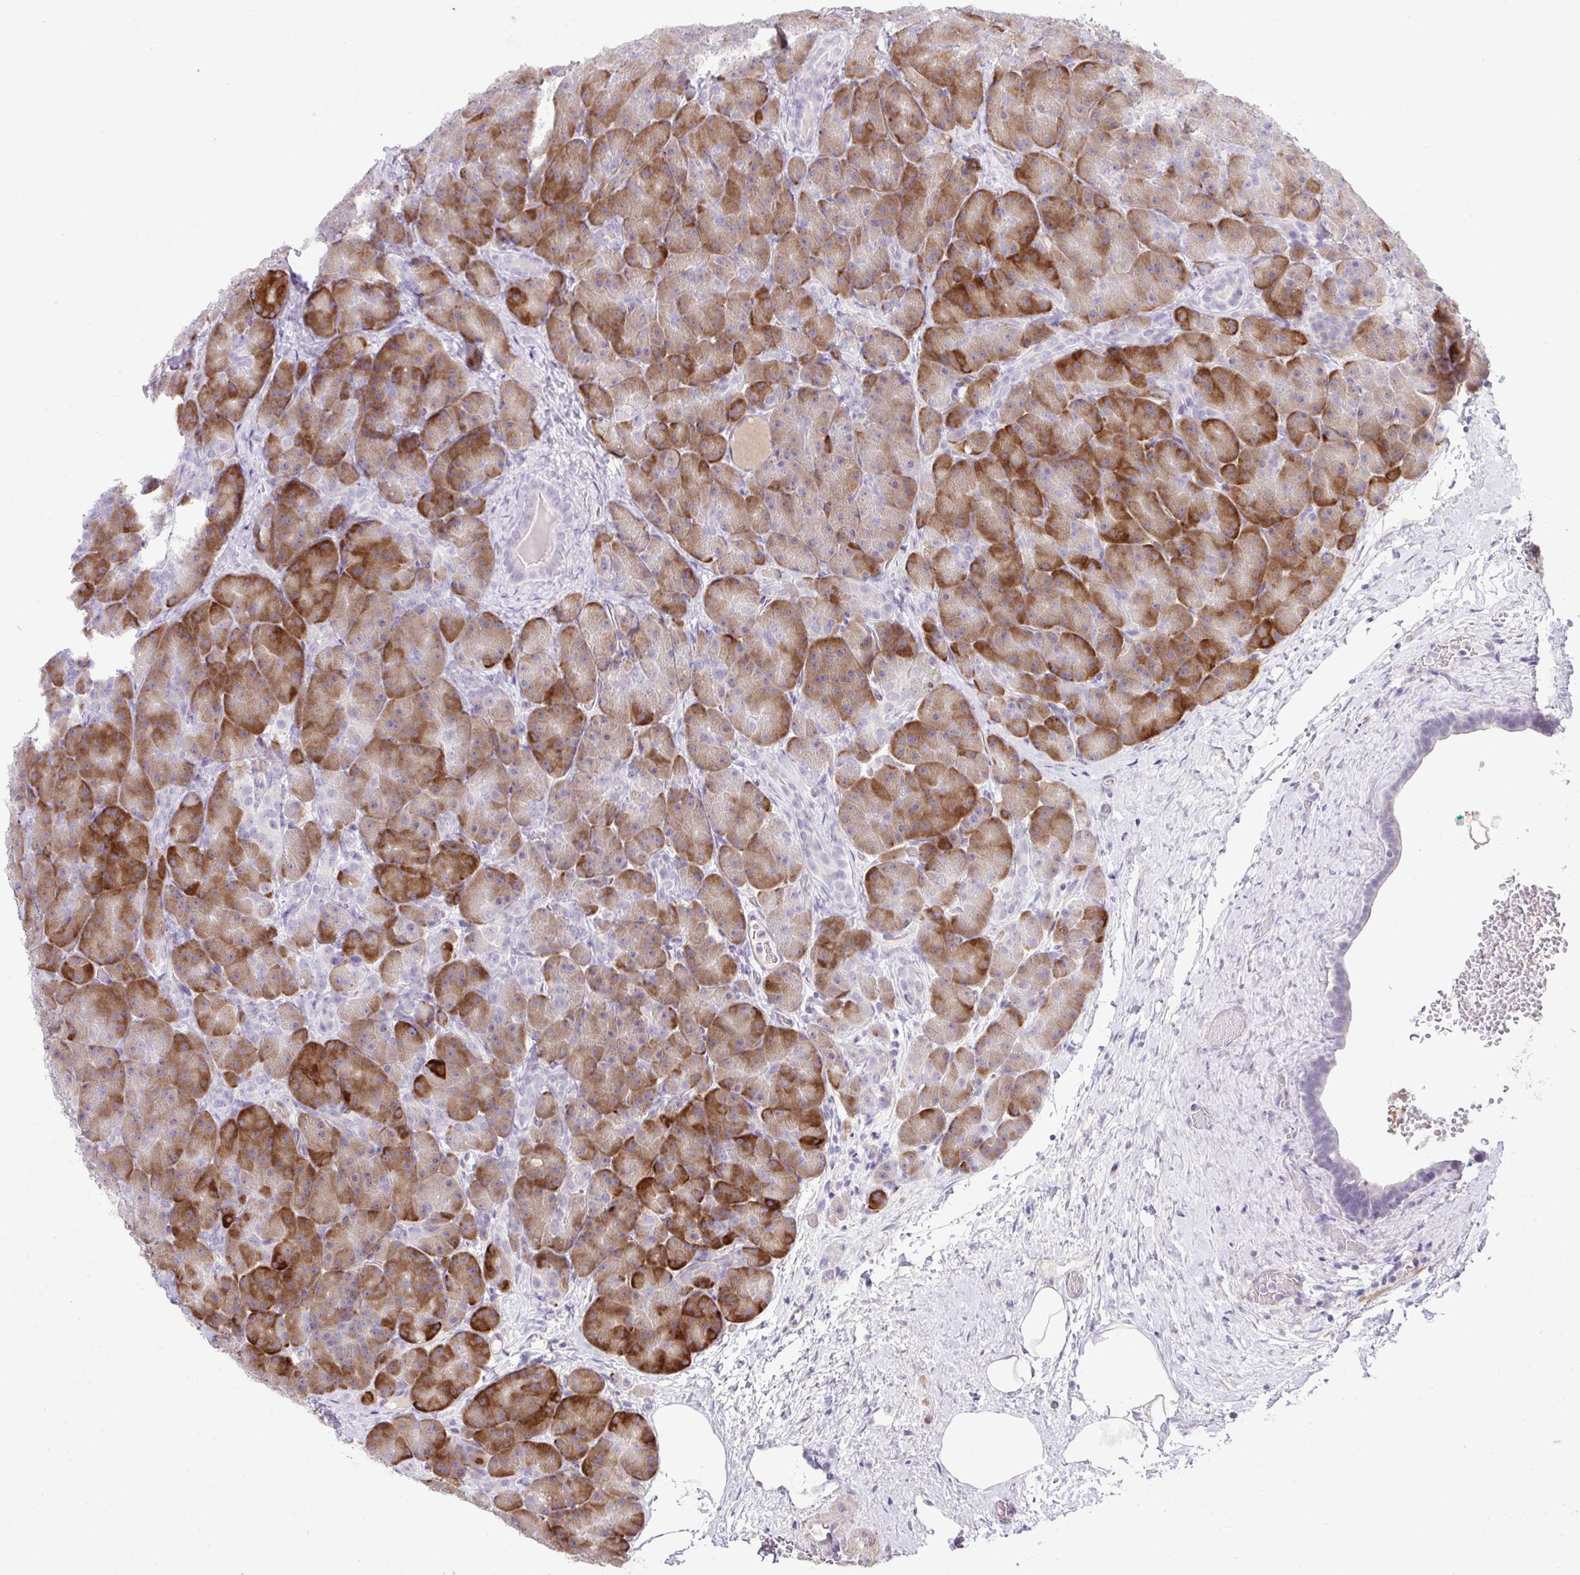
{"staining": {"intensity": "strong", "quantity": ">75%", "location": "cytoplasmic/membranous"}, "tissue": "pancreas", "cell_type": "Exocrine glandular cells", "image_type": "normal", "snomed": [{"axis": "morphology", "description": "Normal tissue, NOS"}, {"axis": "topography", "description": "Pancreas"}], "caption": "Brown immunohistochemical staining in unremarkable pancreas reveals strong cytoplasmic/membranous staining in approximately >75% of exocrine glandular cells.", "gene": "SLC30A3", "patient": {"sex": "male", "age": 57}}